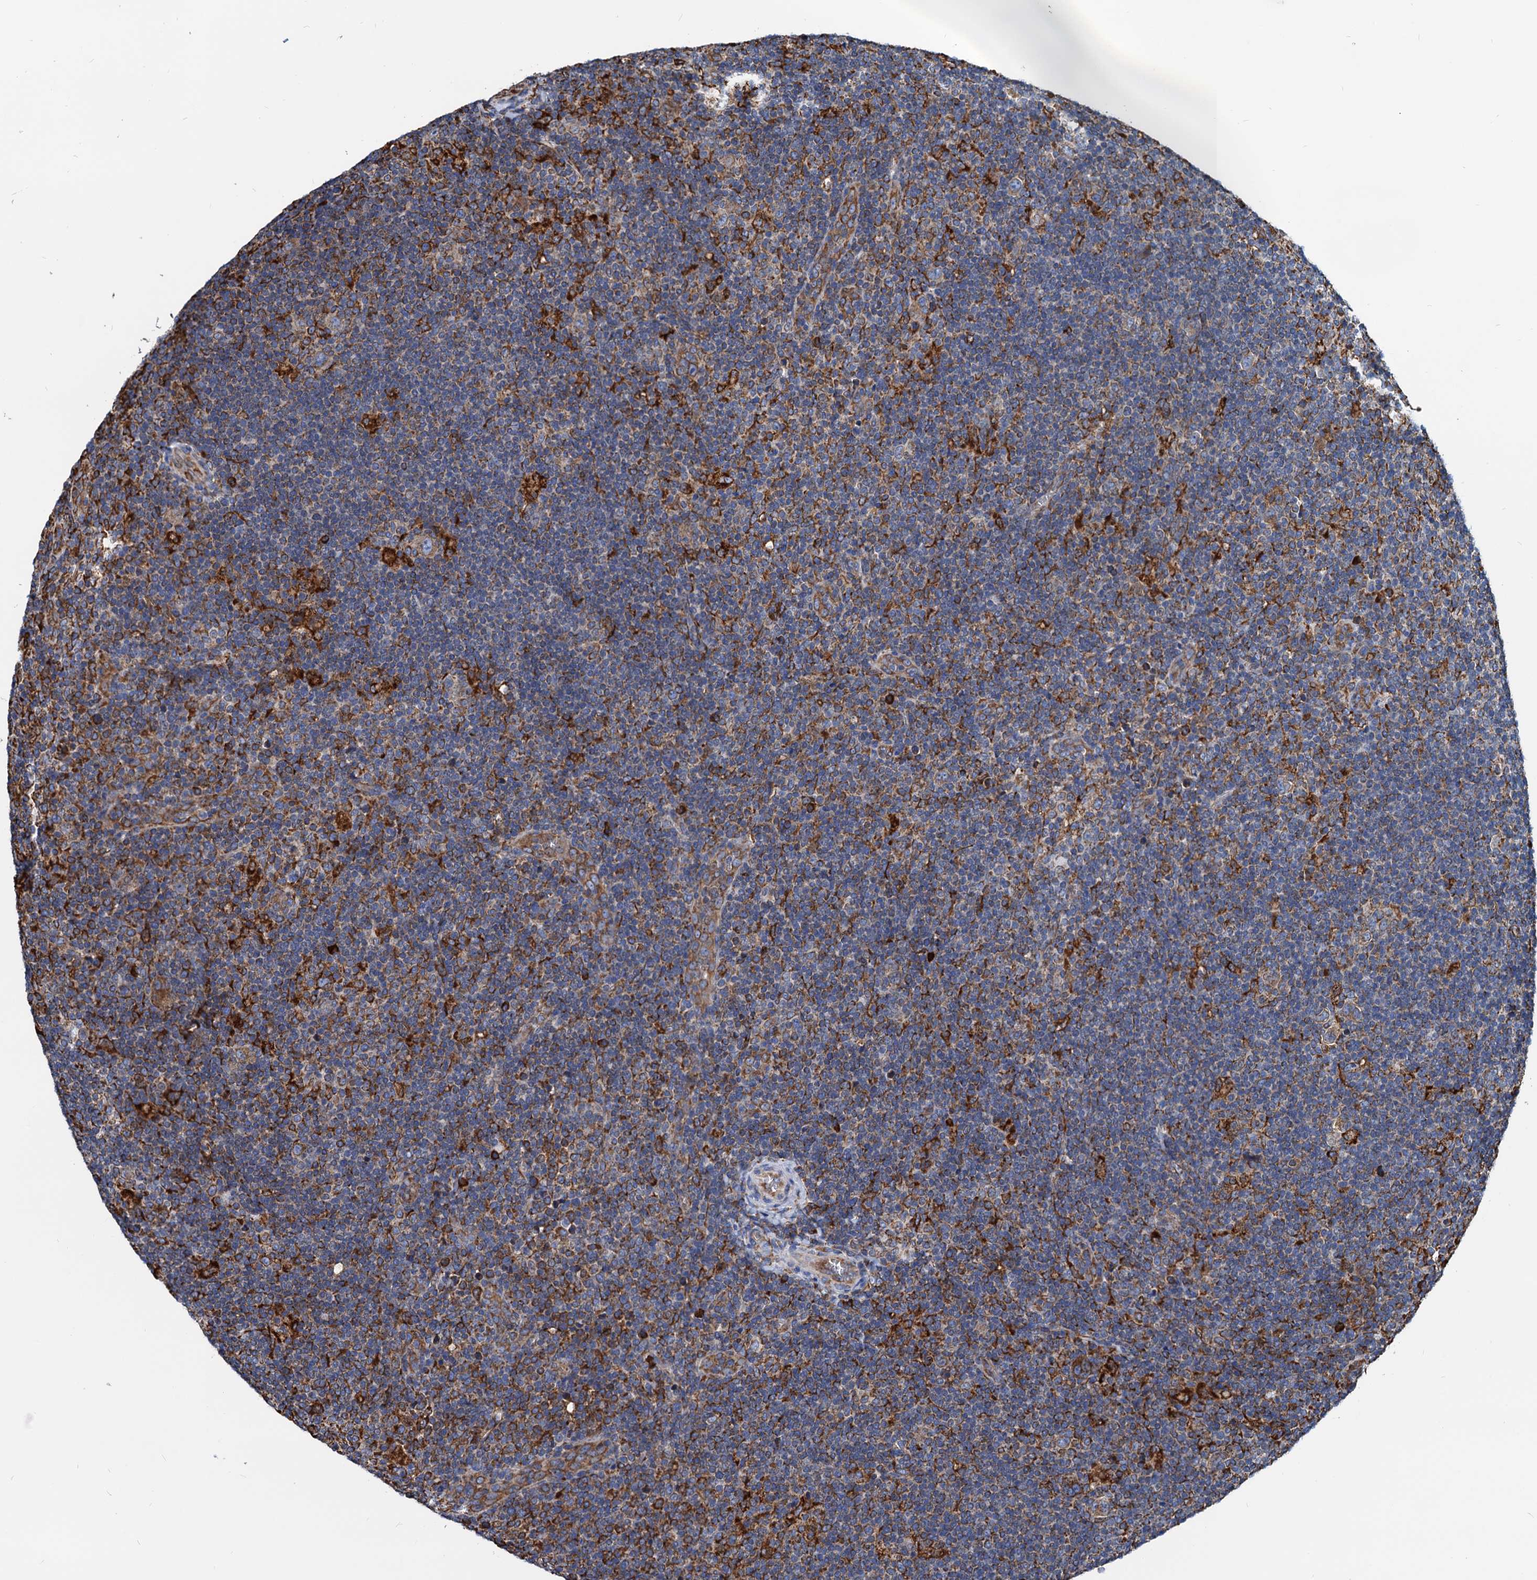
{"staining": {"intensity": "moderate", "quantity": "<25%", "location": "cytoplasmic/membranous"}, "tissue": "lymphoma", "cell_type": "Tumor cells", "image_type": "cancer", "snomed": [{"axis": "morphology", "description": "Hodgkin's disease, NOS"}, {"axis": "topography", "description": "Lymph node"}], "caption": "Lymphoma was stained to show a protein in brown. There is low levels of moderate cytoplasmic/membranous staining in approximately <25% of tumor cells.", "gene": "HSPA5", "patient": {"sex": "female", "age": 57}}